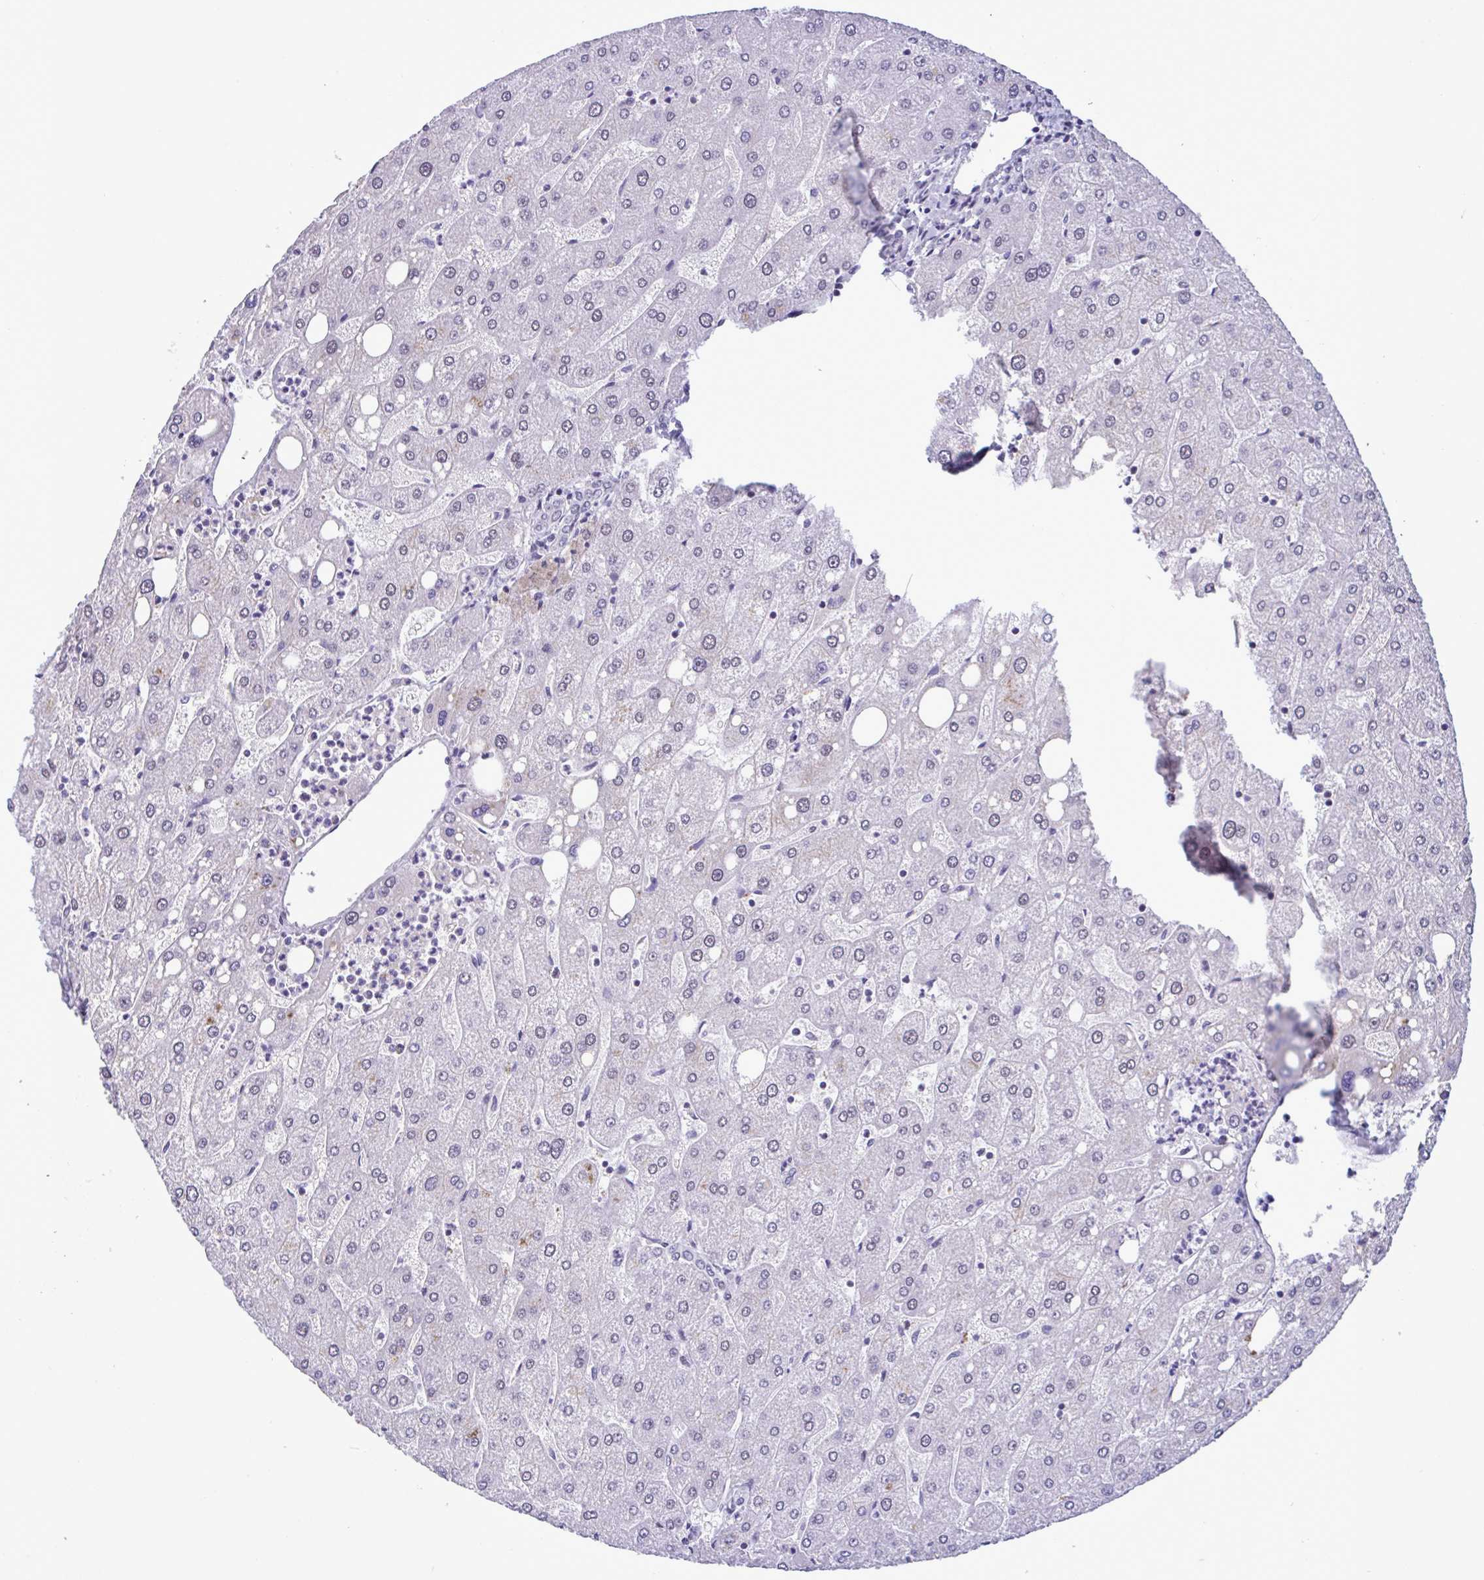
{"staining": {"intensity": "negative", "quantity": "none", "location": "none"}, "tissue": "liver", "cell_type": "Cholangiocytes", "image_type": "normal", "snomed": [{"axis": "morphology", "description": "Normal tissue, NOS"}, {"axis": "topography", "description": "Liver"}], "caption": "A high-resolution photomicrograph shows IHC staining of normal liver, which reveals no significant expression in cholangiocytes. Brightfield microscopy of IHC stained with DAB (brown) and hematoxylin (blue), captured at high magnification.", "gene": "YBX2", "patient": {"sex": "male", "age": 67}}